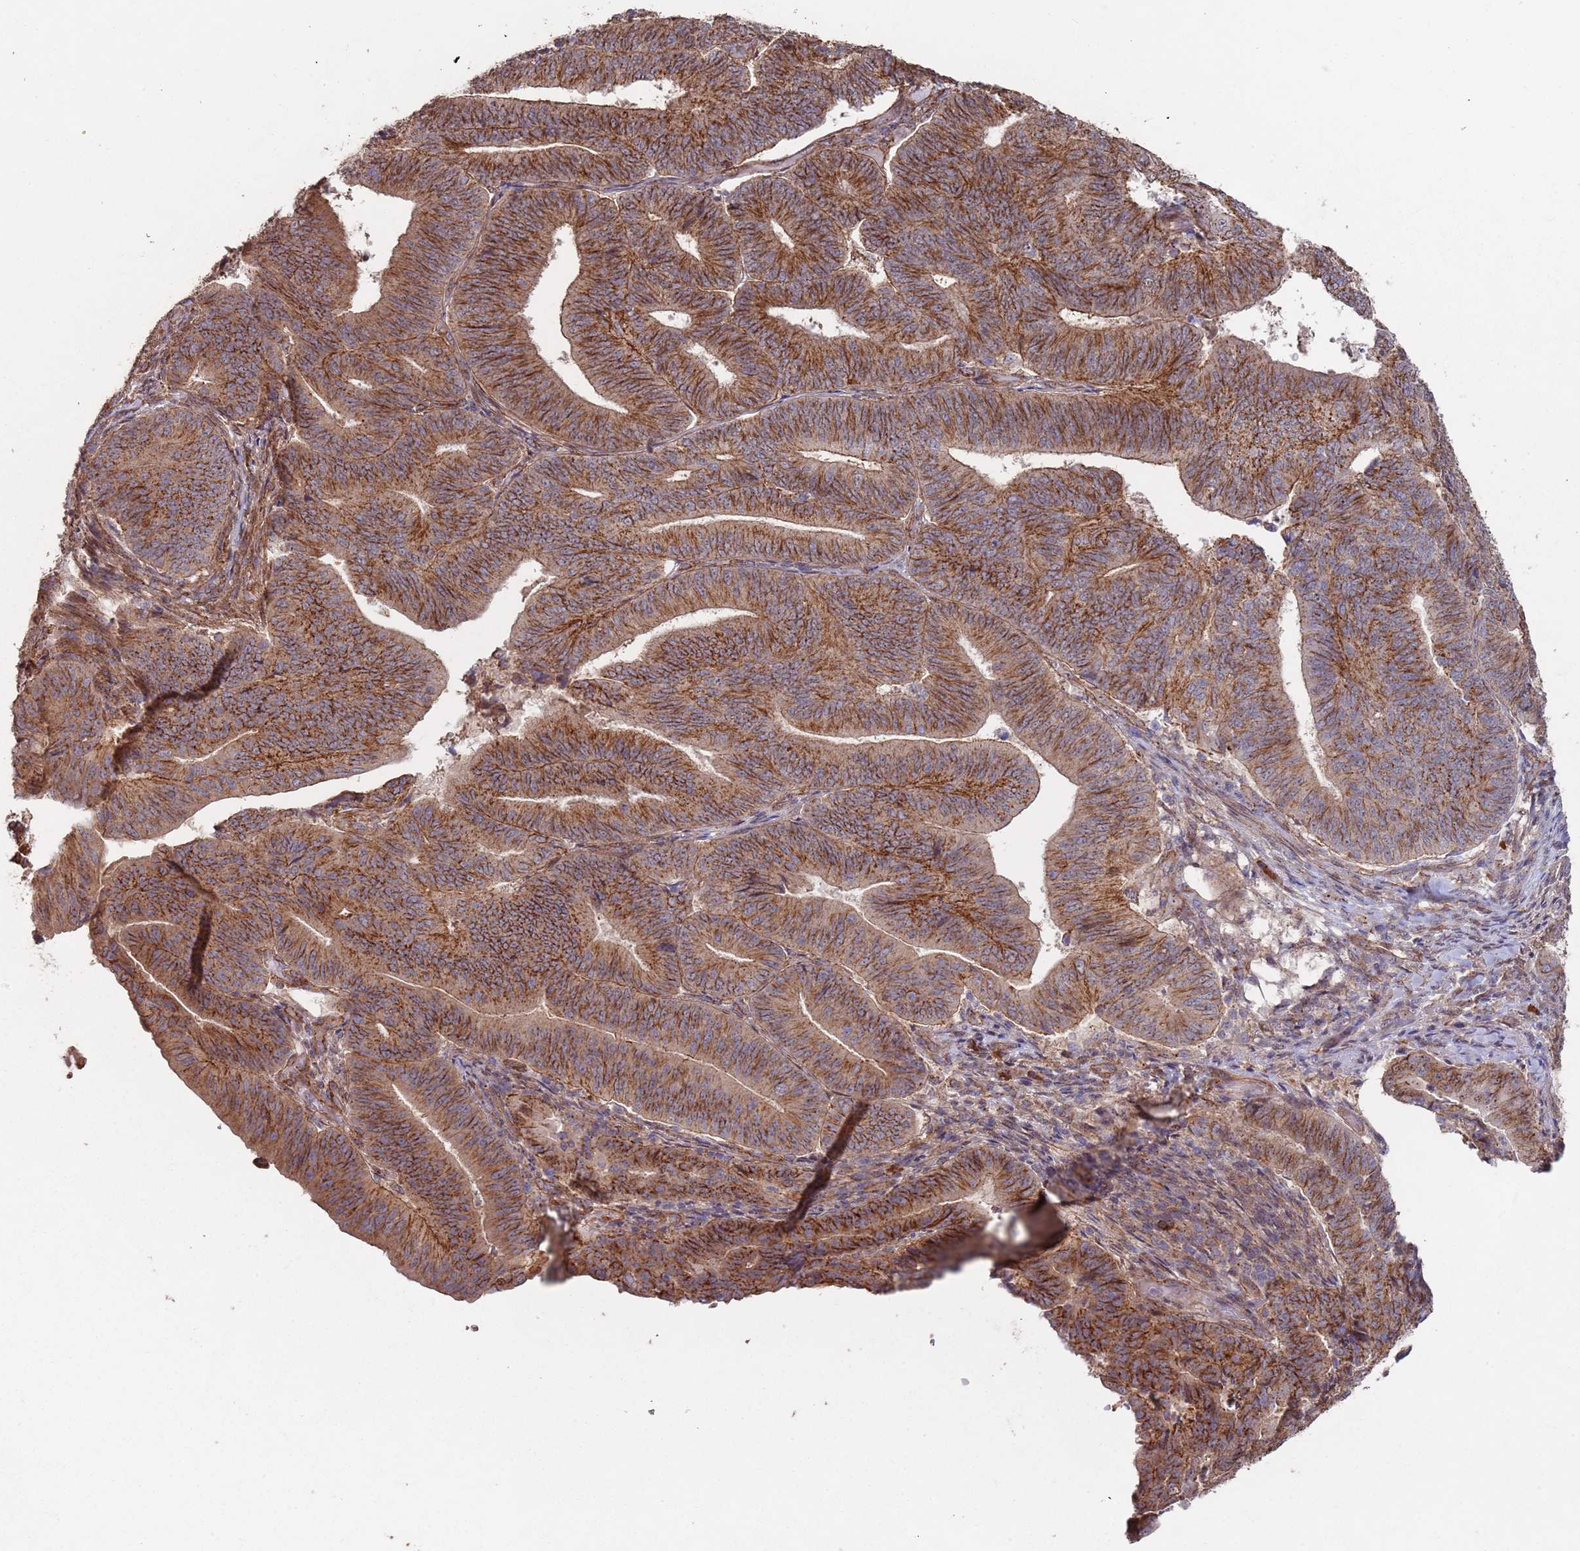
{"staining": {"intensity": "strong", "quantity": ">75%", "location": "cytoplasmic/membranous"}, "tissue": "endometrial cancer", "cell_type": "Tumor cells", "image_type": "cancer", "snomed": [{"axis": "morphology", "description": "Adenocarcinoma, NOS"}, {"axis": "topography", "description": "Endometrium"}], "caption": "Immunohistochemical staining of adenocarcinoma (endometrial) reveals high levels of strong cytoplasmic/membranous positivity in approximately >75% of tumor cells.", "gene": "KANSL1L", "patient": {"sex": "female", "age": 70}}